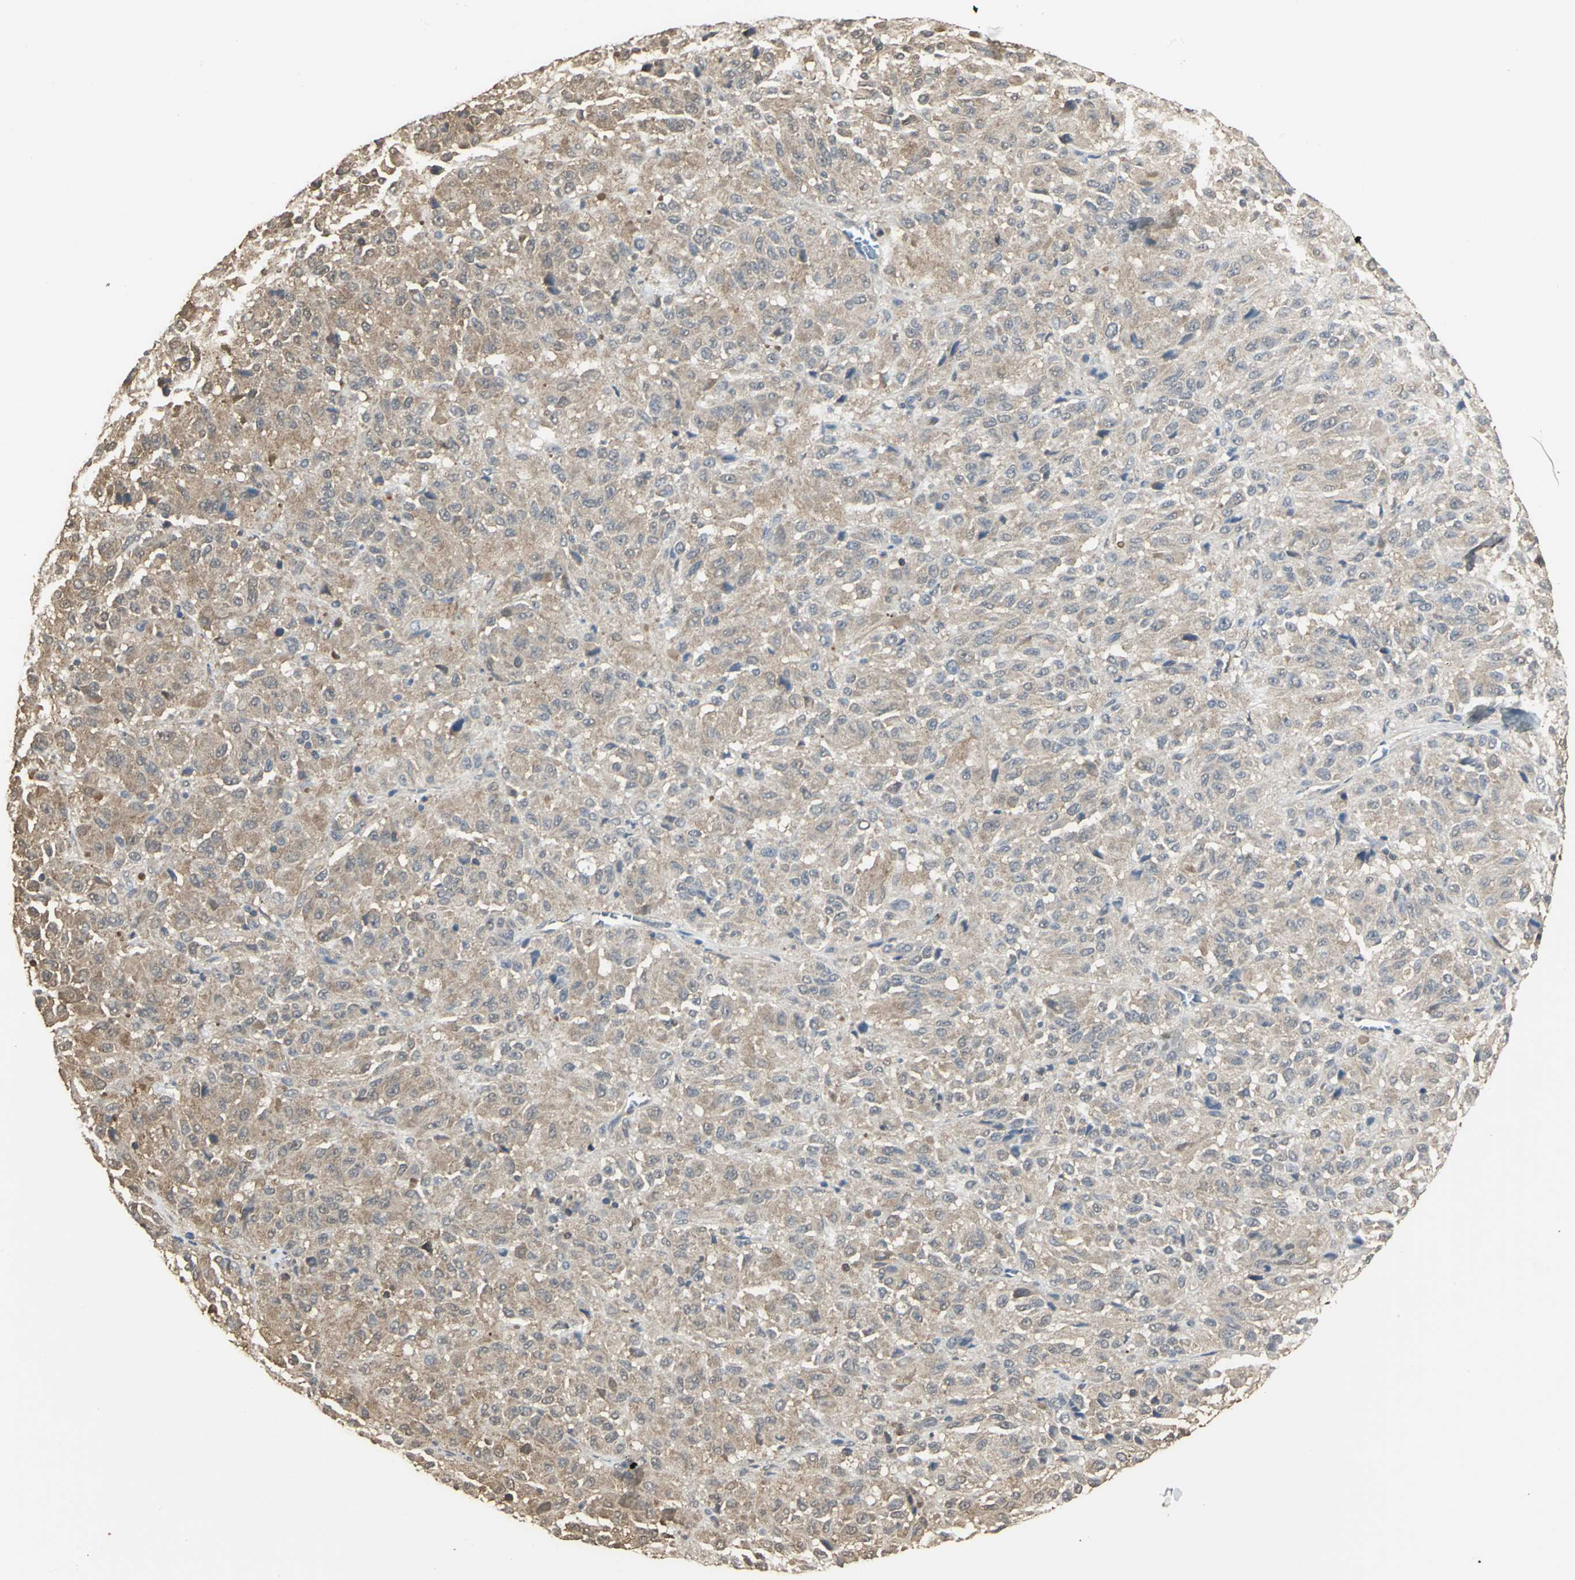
{"staining": {"intensity": "moderate", "quantity": ">75%", "location": "cytoplasmic/membranous"}, "tissue": "melanoma", "cell_type": "Tumor cells", "image_type": "cancer", "snomed": [{"axis": "morphology", "description": "Malignant melanoma, Metastatic site"}, {"axis": "topography", "description": "Lung"}], "caption": "A brown stain highlights moderate cytoplasmic/membranous staining of a protein in human melanoma tumor cells.", "gene": "PARK7", "patient": {"sex": "male", "age": 64}}